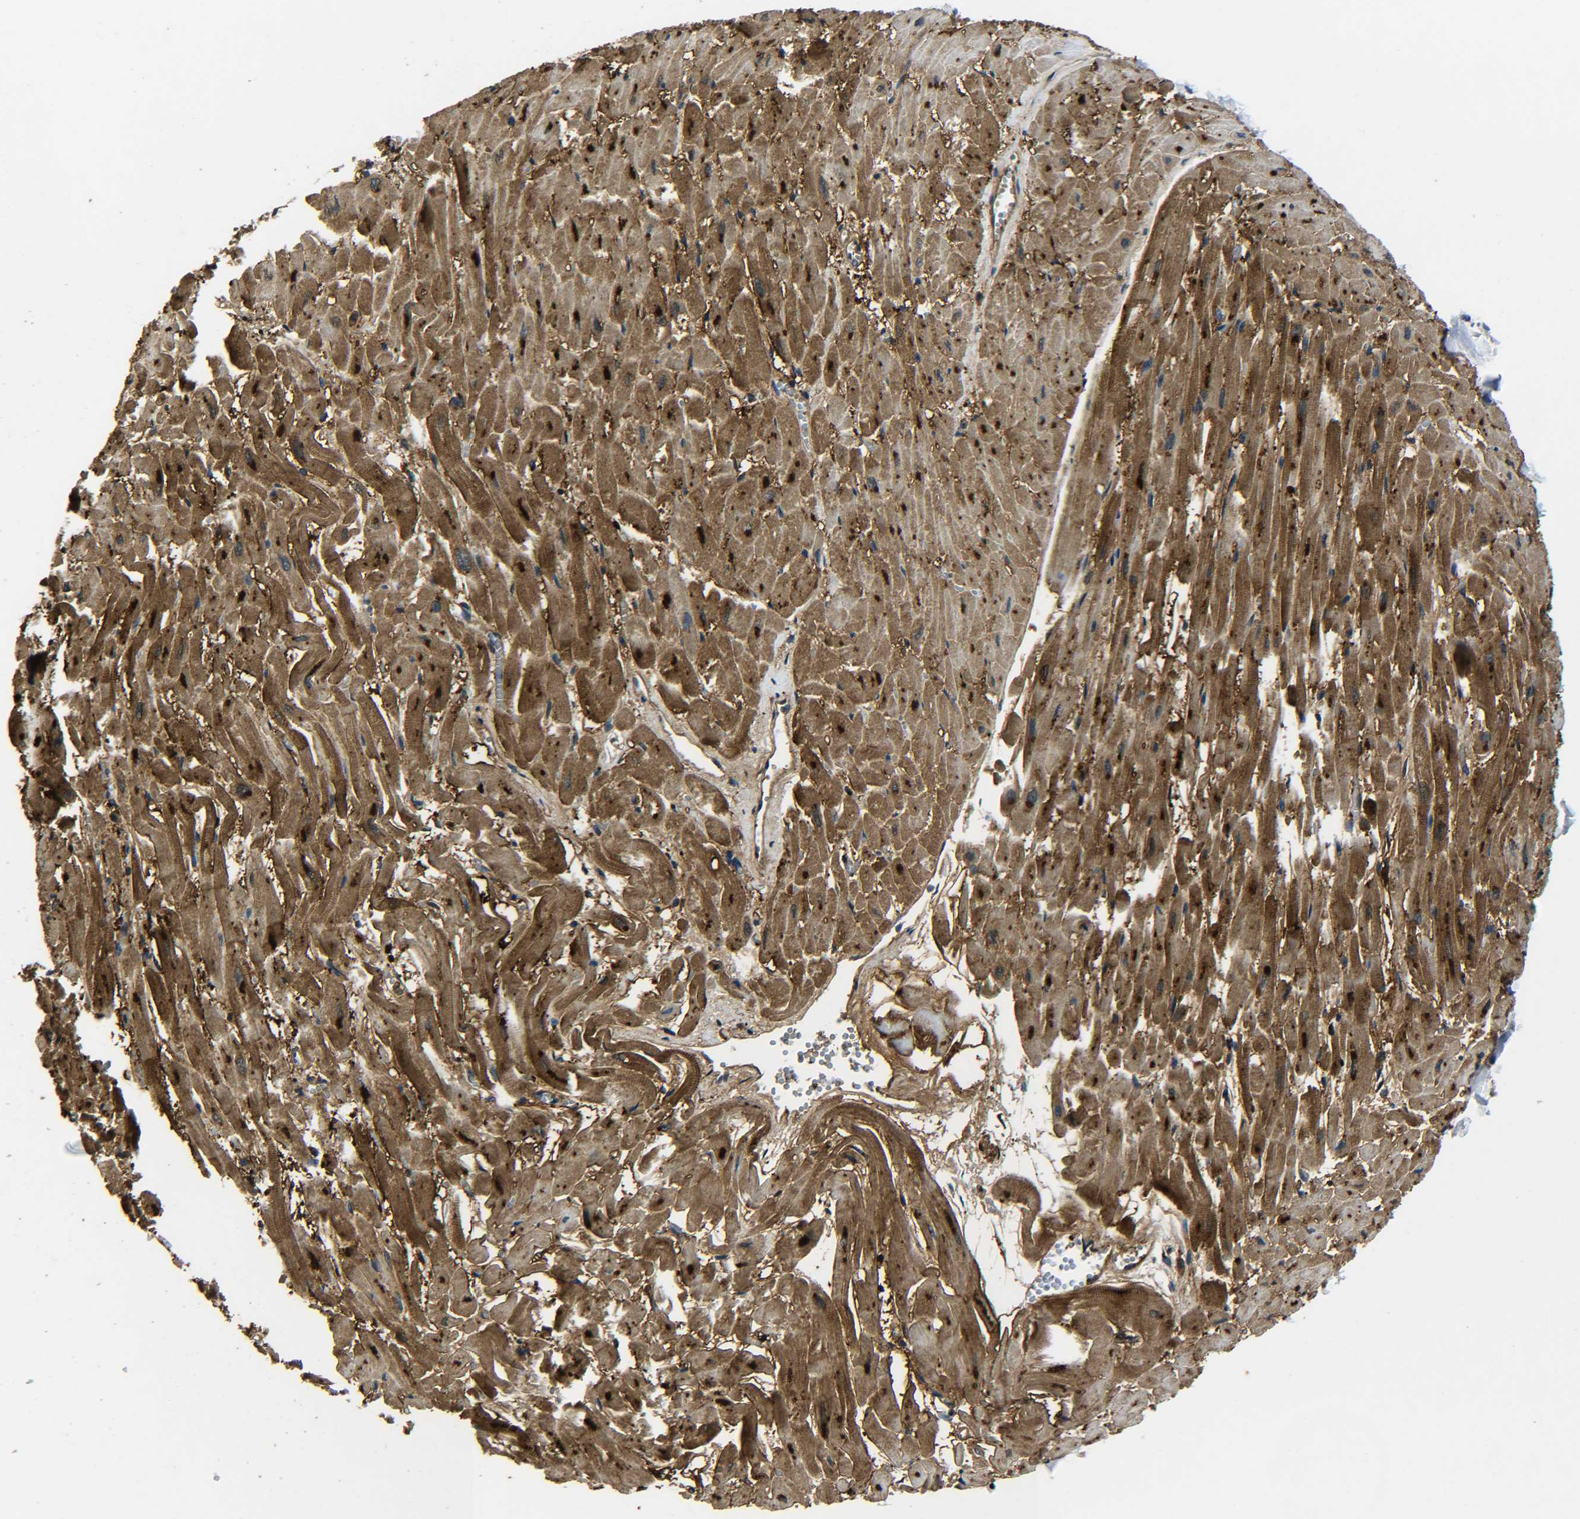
{"staining": {"intensity": "strong", "quantity": ">75%", "location": "cytoplasmic/membranous"}, "tissue": "heart muscle", "cell_type": "Cardiomyocytes", "image_type": "normal", "snomed": [{"axis": "morphology", "description": "Normal tissue, NOS"}, {"axis": "topography", "description": "Heart"}], "caption": "Immunohistochemistry (DAB) staining of unremarkable heart muscle shows strong cytoplasmic/membranous protein expression in approximately >75% of cardiomyocytes. (DAB (3,3'-diaminobenzidine) IHC with brightfield microscopy, high magnification).", "gene": "PREB", "patient": {"sex": "female", "age": 19}}